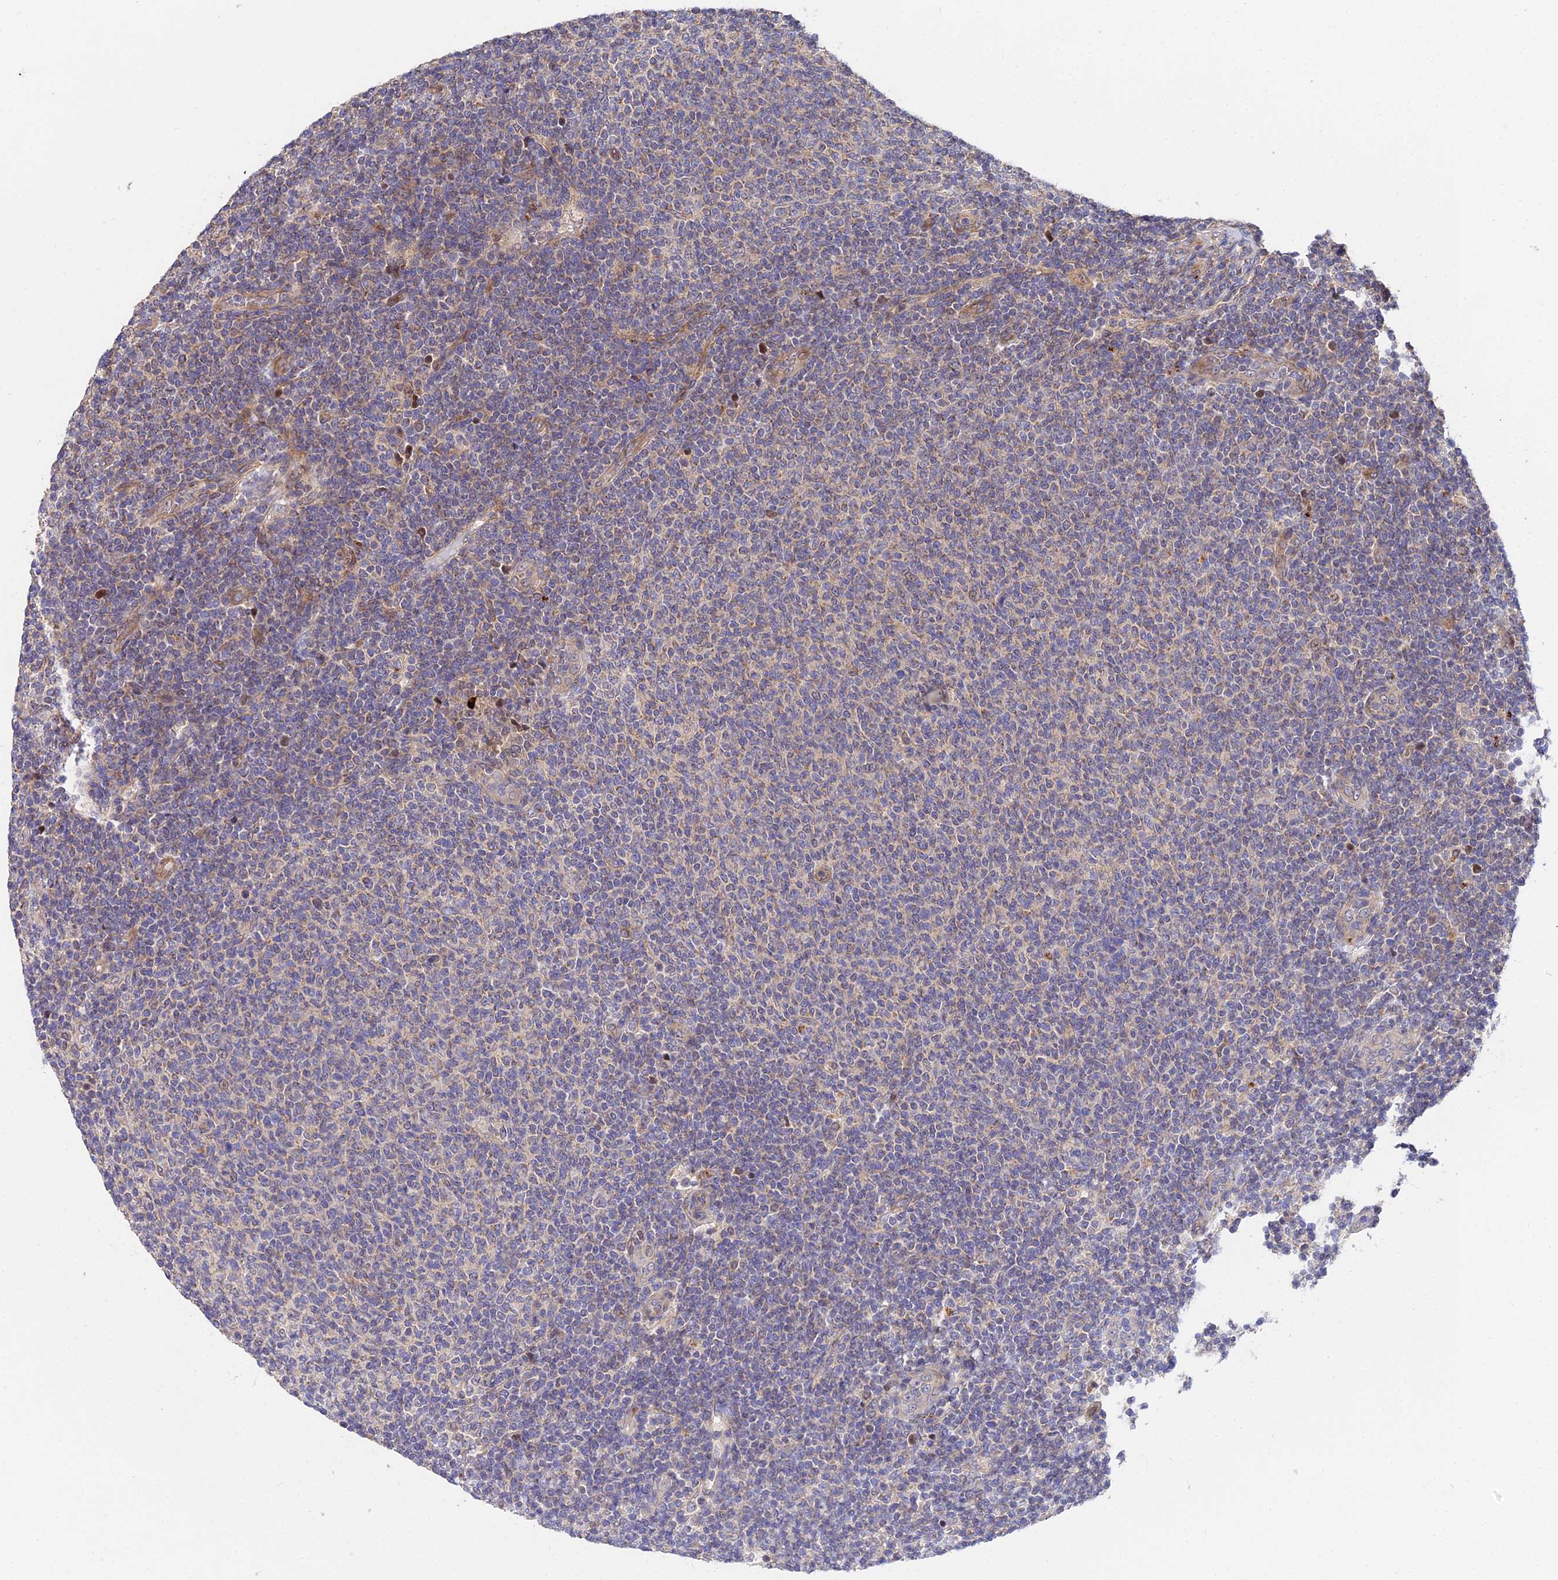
{"staining": {"intensity": "negative", "quantity": "none", "location": "none"}, "tissue": "lymphoma", "cell_type": "Tumor cells", "image_type": "cancer", "snomed": [{"axis": "morphology", "description": "Malignant lymphoma, non-Hodgkin's type, Low grade"}, {"axis": "topography", "description": "Lymph node"}], "caption": "Protein analysis of lymphoma demonstrates no significant expression in tumor cells.", "gene": "CDC37L1", "patient": {"sex": "male", "age": 66}}